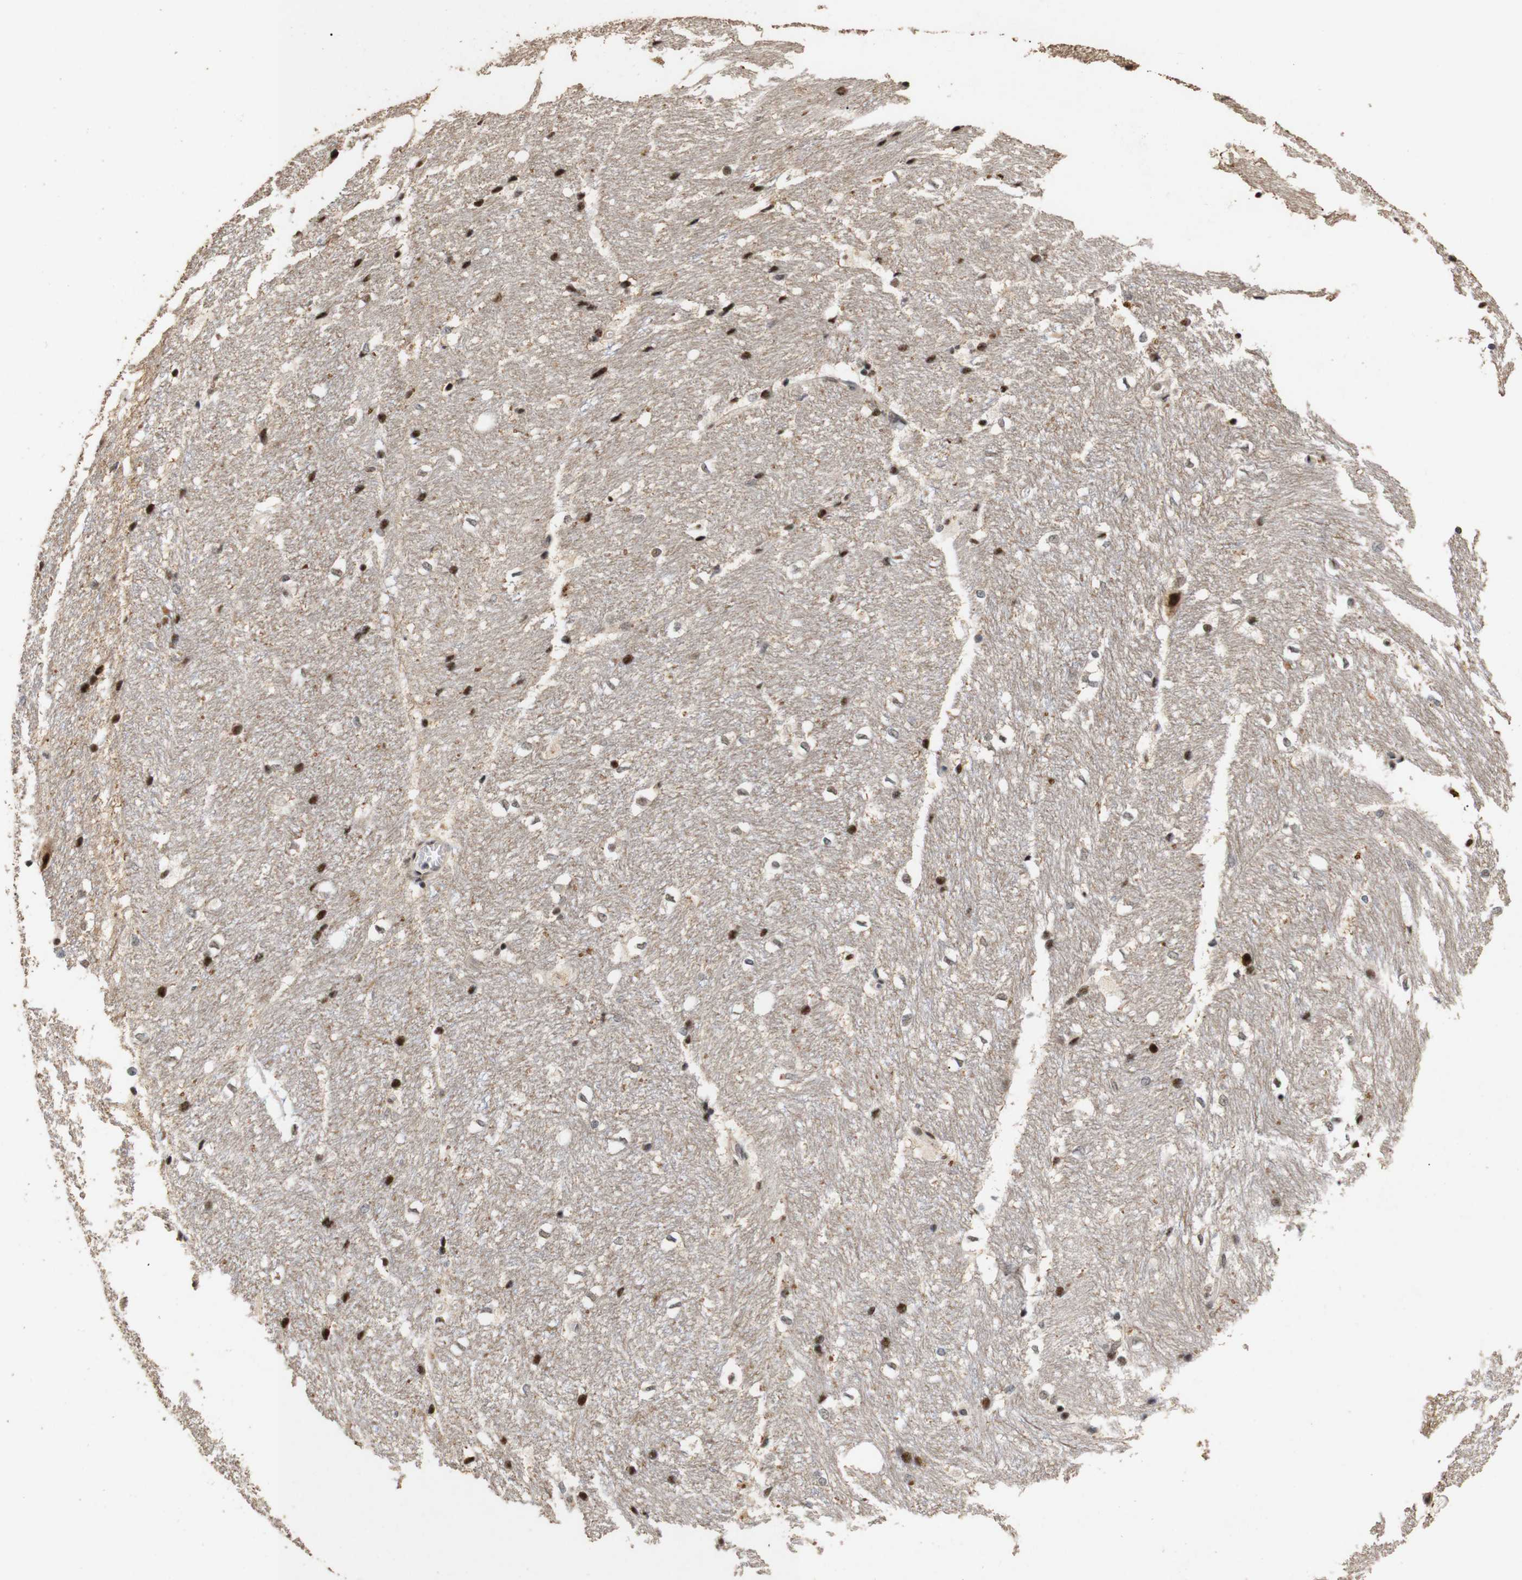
{"staining": {"intensity": "moderate", "quantity": ">75%", "location": "nuclear"}, "tissue": "hippocampus", "cell_type": "Glial cells", "image_type": "normal", "snomed": [{"axis": "morphology", "description": "Normal tissue, NOS"}, {"axis": "topography", "description": "Hippocampus"}], "caption": "Protein staining of normal hippocampus shows moderate nuclear expression in approximately >75% of glial cells.", "gene": "PYM1", "patient": {"sex": "female", "age": 19}}